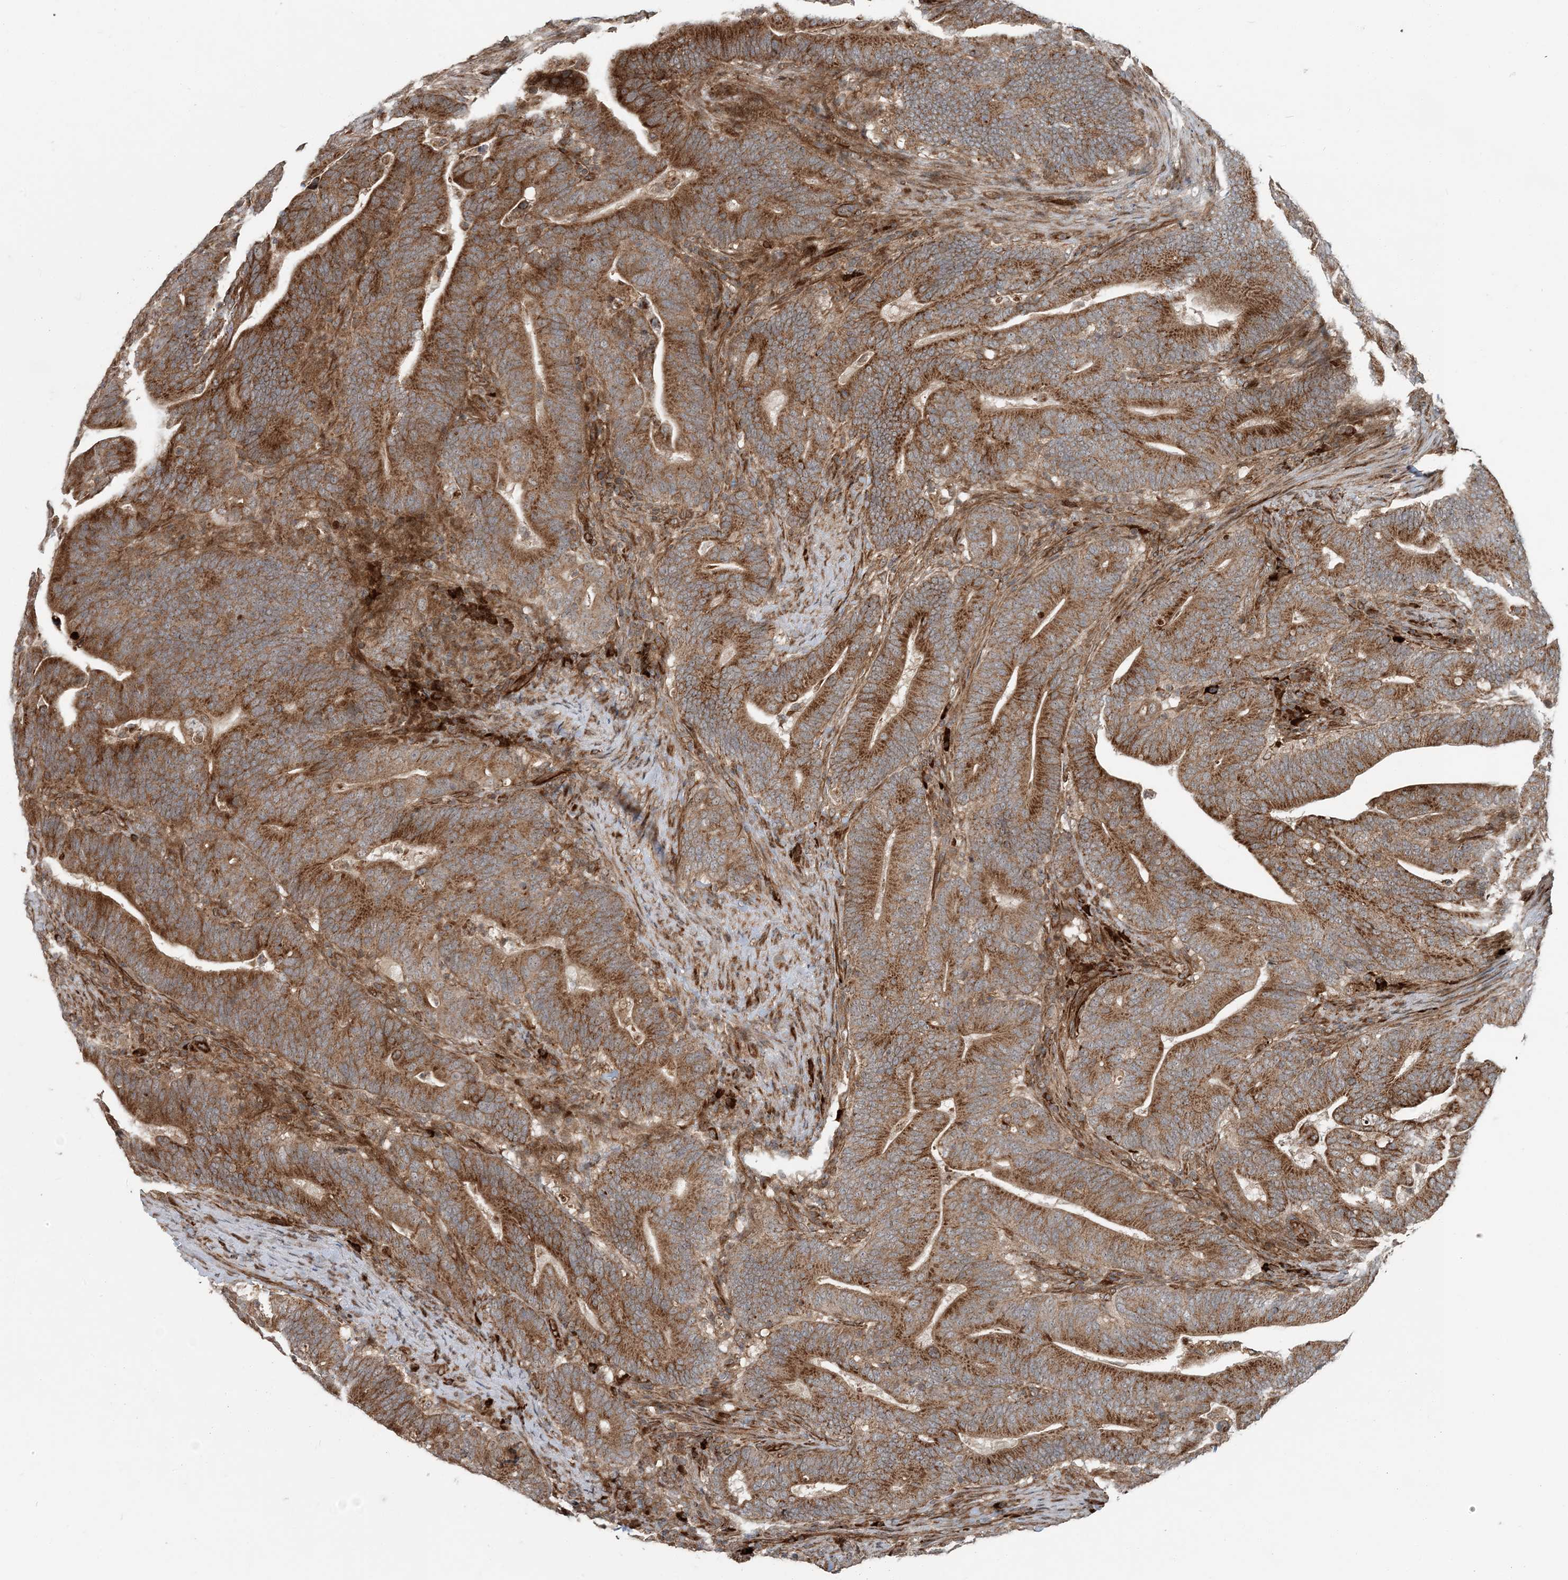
{"staining": {"intensity": "strong", "quantity": ">75%", "location": "cytoplasmic/membranous"}, "tissue": "colorectal cancer", "cell_type": "Tumor cells", "image_type": "cancer", "snomed": [{"axis": "morphology", "description": "Normal tissue, NOS"}, {"axis": "morphology", "description": "Adenocarcinoma, NOS"}, {"axis": "topography", "description": "Colon"}], "caption": "IHC image of human colorectal adenocarcinoma stained for a protein (brown), which demonstrates high levels of strong cytoplasmic/membranous staining in about >75% of tumor cells.", "gene": "EDEM2", "patient": {"sex": "female", "age": 66}}